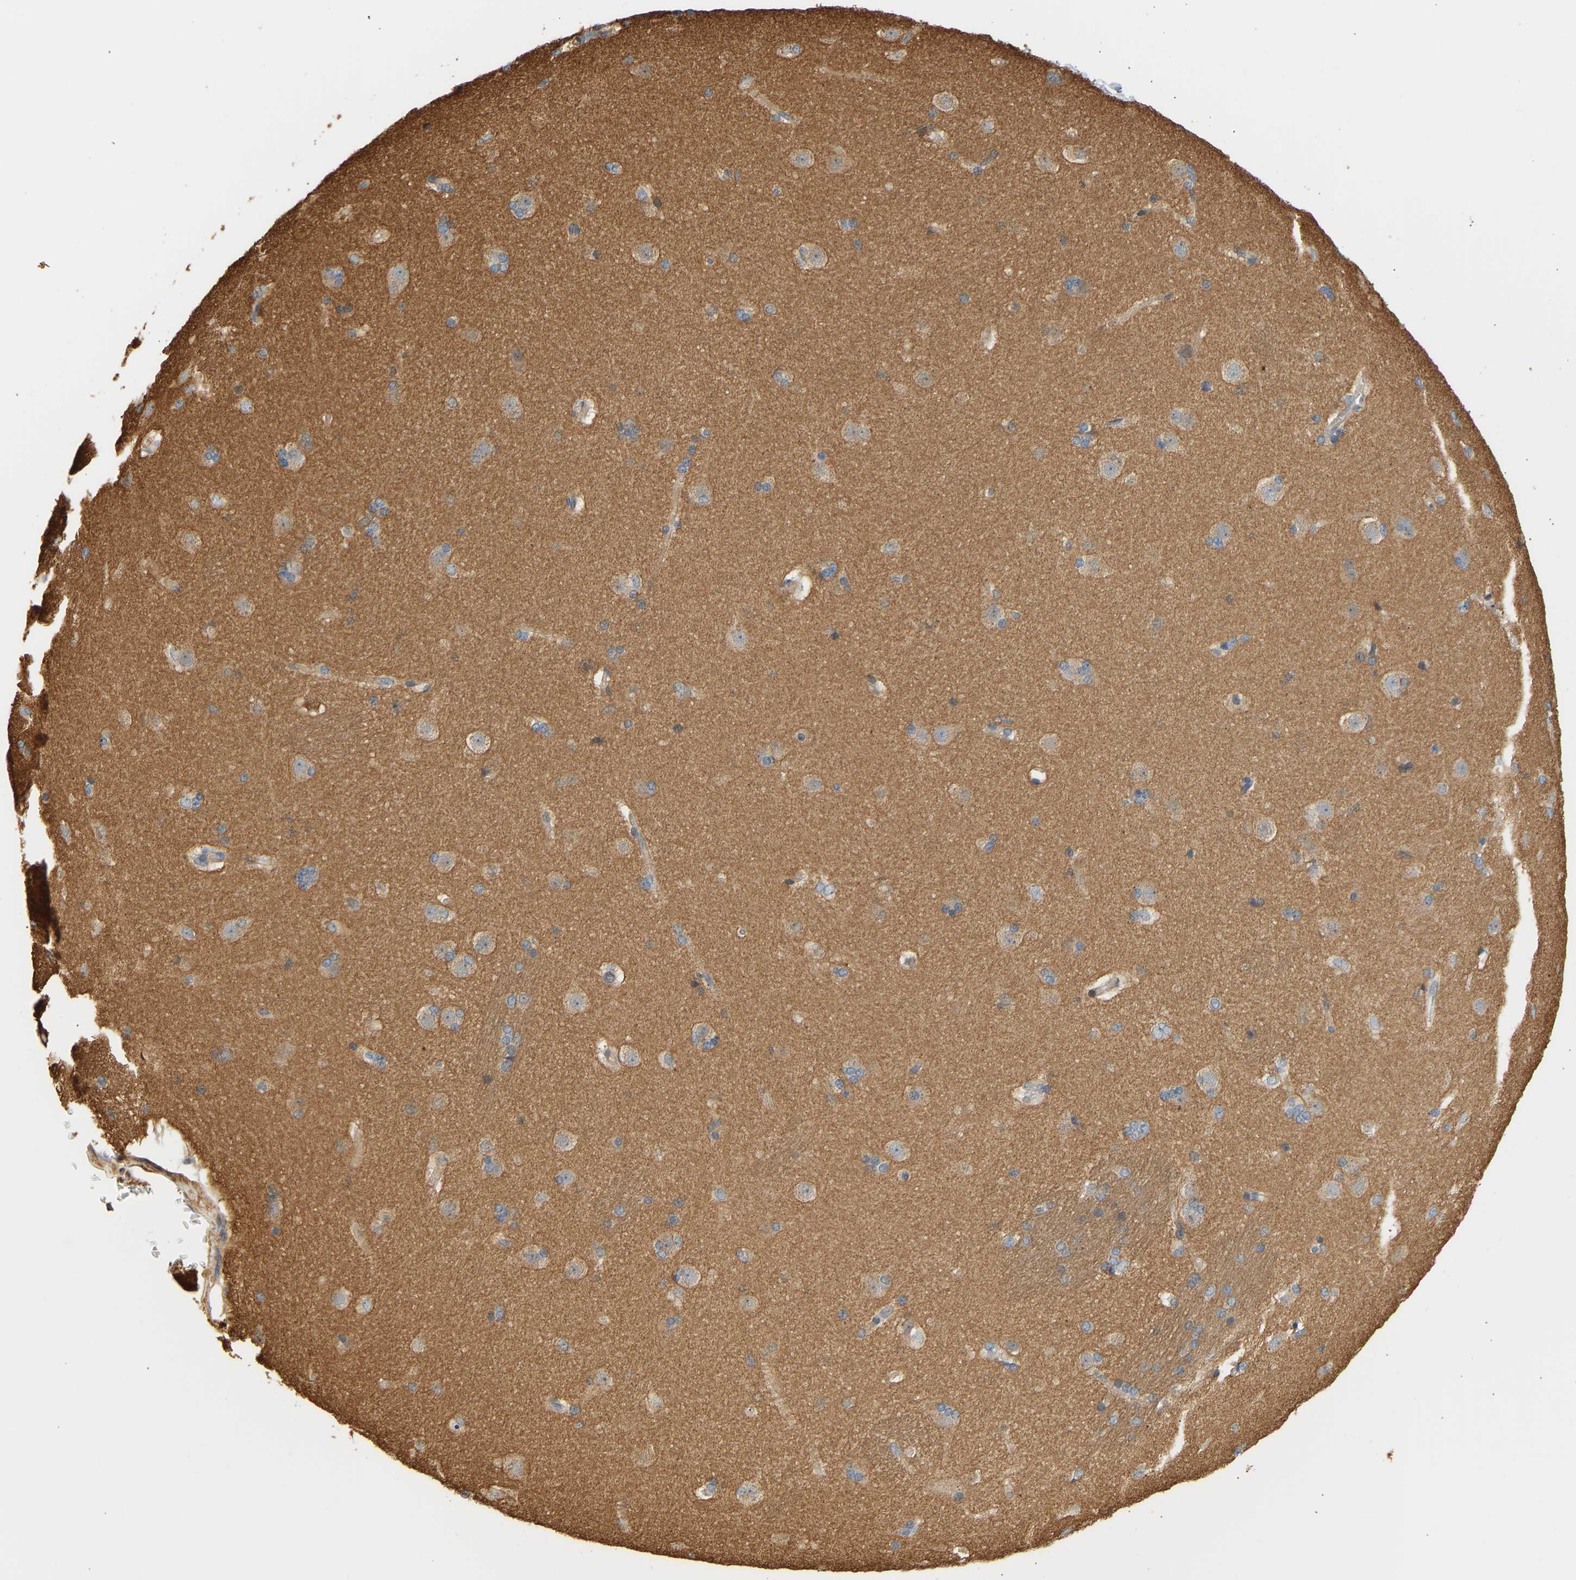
{"staining": {"intensity": "weak", "quantity": "<25%", "location": "cytoplasmic/membranous"}, "tissue": "caudate", "cell_type": "Glial cells", "image_type": "normal", "snomed": [{"axis": "morphology", "description": "Normal tissue, NOS"}, {"axis": "topography", "description": "Lateral ventricle wall"}], "caption": "Glial cells are negative for protein expression in normal human caudate. (DAB (3,3'-diaminobenzidine) immunohistochemistry (IHC), high magnification).", "gene": "CEP57", "patient": {"sex": "female", "age": 19}}